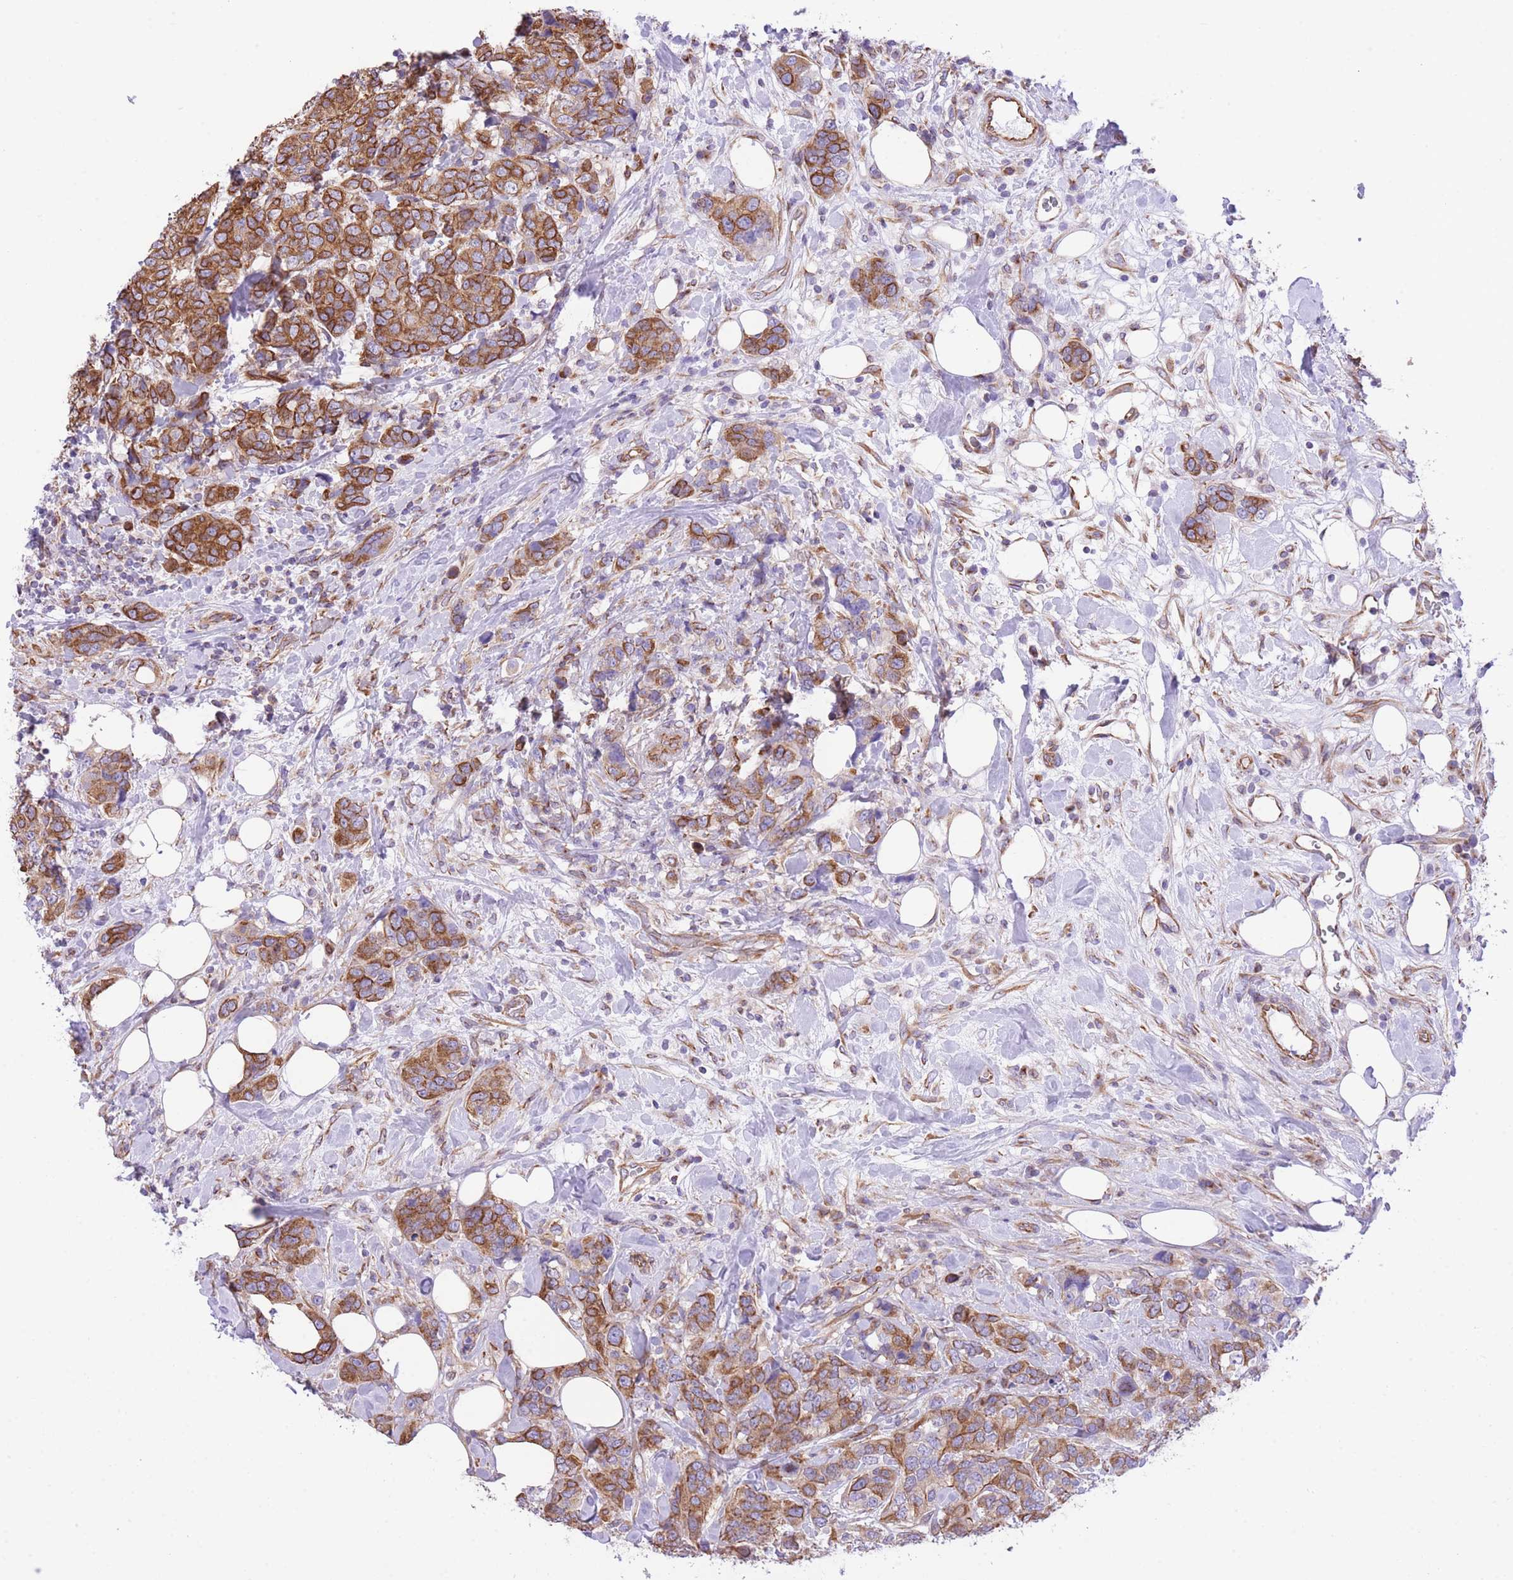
{"staining": {"intensity": "moderate", "quantity": ">75%", "location": "cytoplasmic/membranous"}, "tissue": "breast cancer", "cell_type": "Tumor cells", "image_type": "cancer", "snomed": [{"axis": "morphology", "description": "Lobular carcinoma"}, {"axis": "topography", "description": "Breast"}], "caption": "Immunohistochemistry (DAB) staining of breast lobular carcinoma demonstrates moderate cytoplasmic/membranous protein expression in approximately >75% of tumor cells.", "gene": "RHOU", "patient": {"sex": "female", "age": 59}}